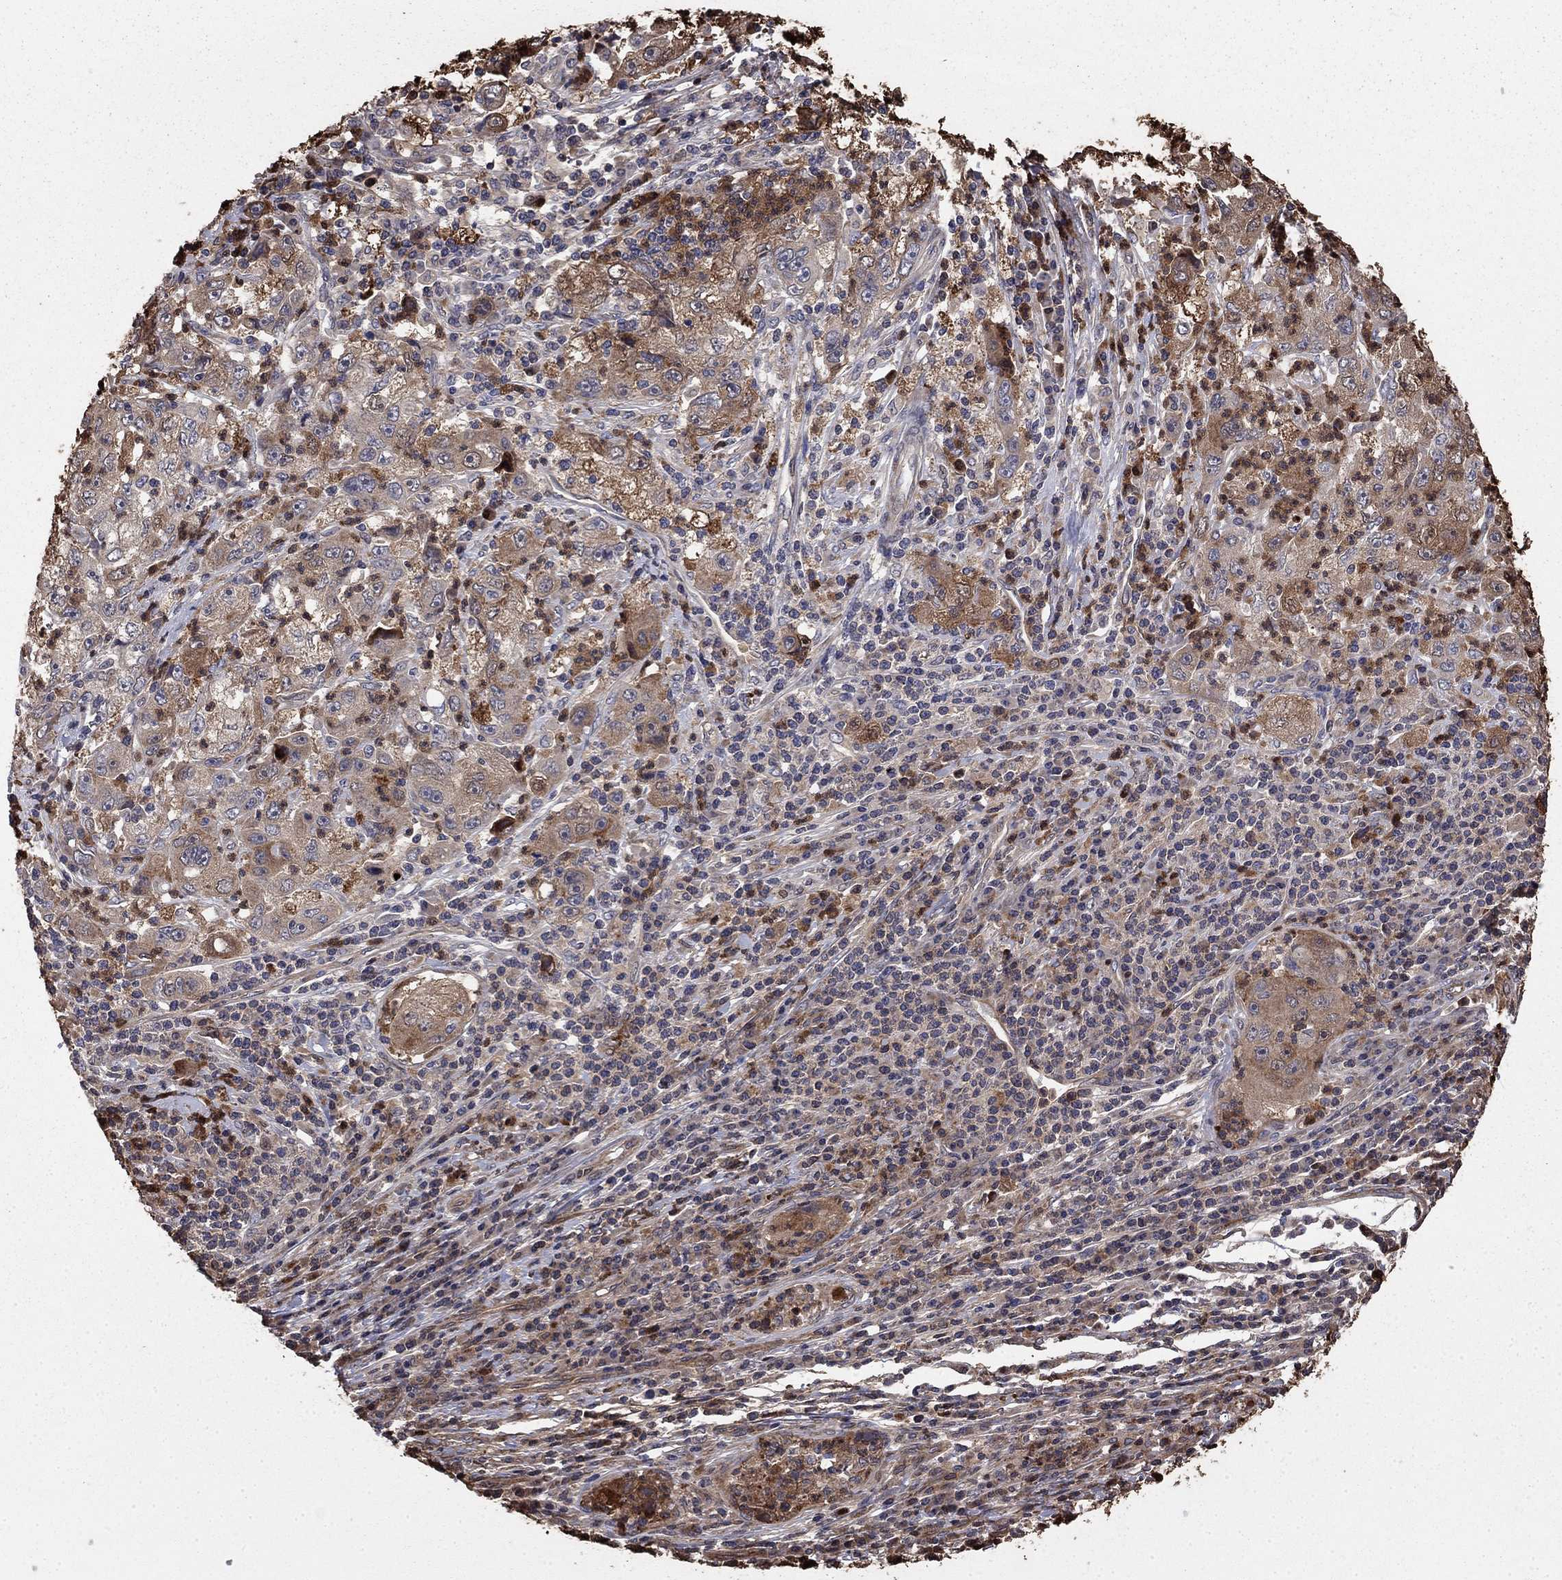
{"staining": {"intensity": "moderate", "quantity": "<25%", "location": "cytoplasmic/membranous"}, "tissue": "cervical cancer", "cell_type": "Tumor cells", "image_type": "cancer", "snomed": [{"axis": "morphology", "description": "Squamous cell carcinoma, NOS"}, {"axis": "topography", "description": "Cervix"}], "caption": "An IHC micrograph of tumor tissue is shown. Protein staining in brown labels moderate cytoplasmic/membranous positivity in cervical cancer (squamous cell carcinoma) within tumor cells.", "gene": "GYG1", "patient": {"sex": "female", "age": 36}}